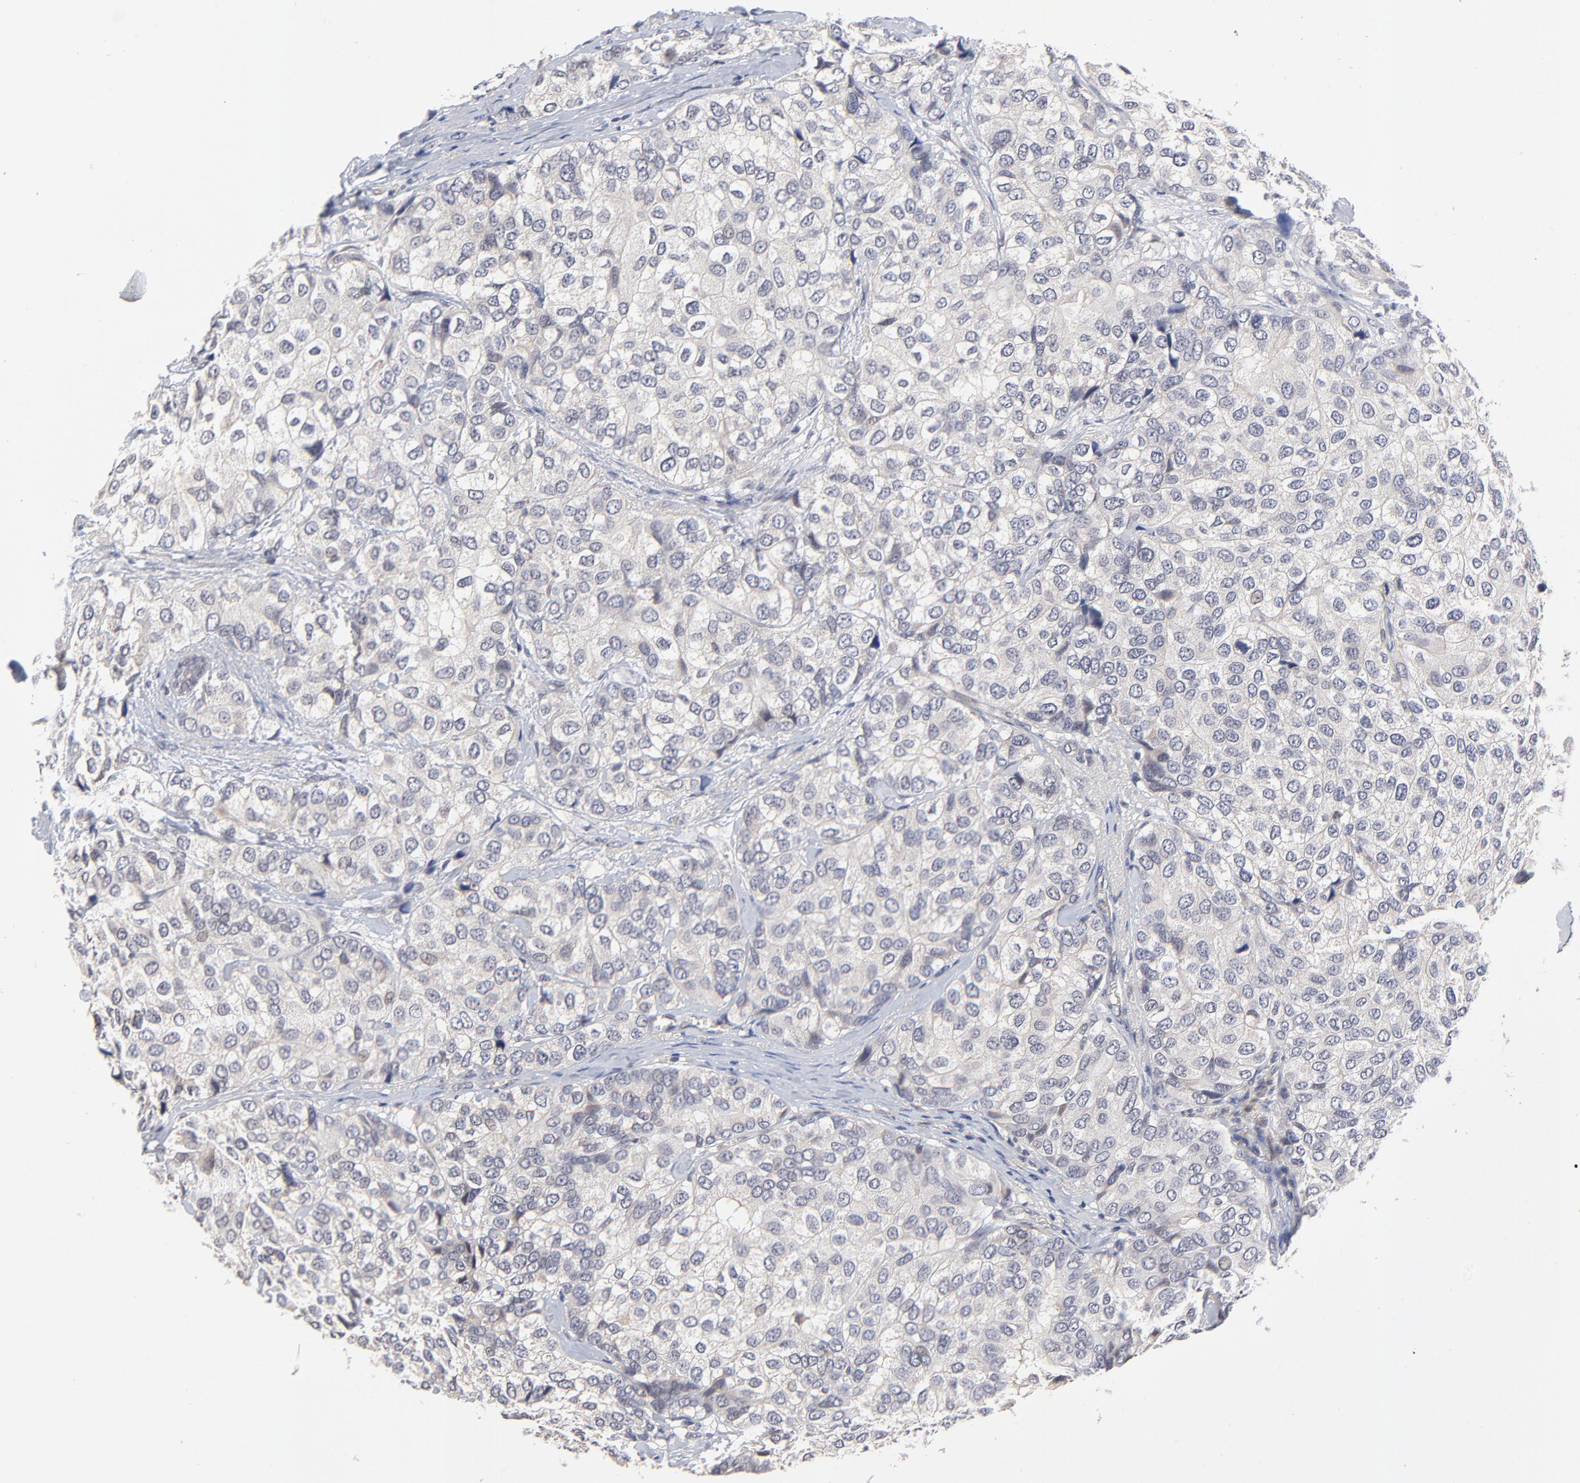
{"staining": {"intensity": "weak", "quantity": ">75%", "location": "cytoplasmic/membranous"}, "tissue": "breast cancer", "cell_type": "Tumor cells", "image_type": "cancer", "snomed": [{"axis": "morphology", "description": "Duct carcinoma"}, {"axis": "topography", "description": "Breast"}], "caption": "Immunohistochemical staining of human breast intraductal carcinoma displays low levels of weak cytoplasmic/membranous staining in about >75% of tumor cells. (brown staining indicates protein expression, while blue staining denotes nuclei).", "gene": "ZNF157", "patient": {"sex": "female", "age": 68}}